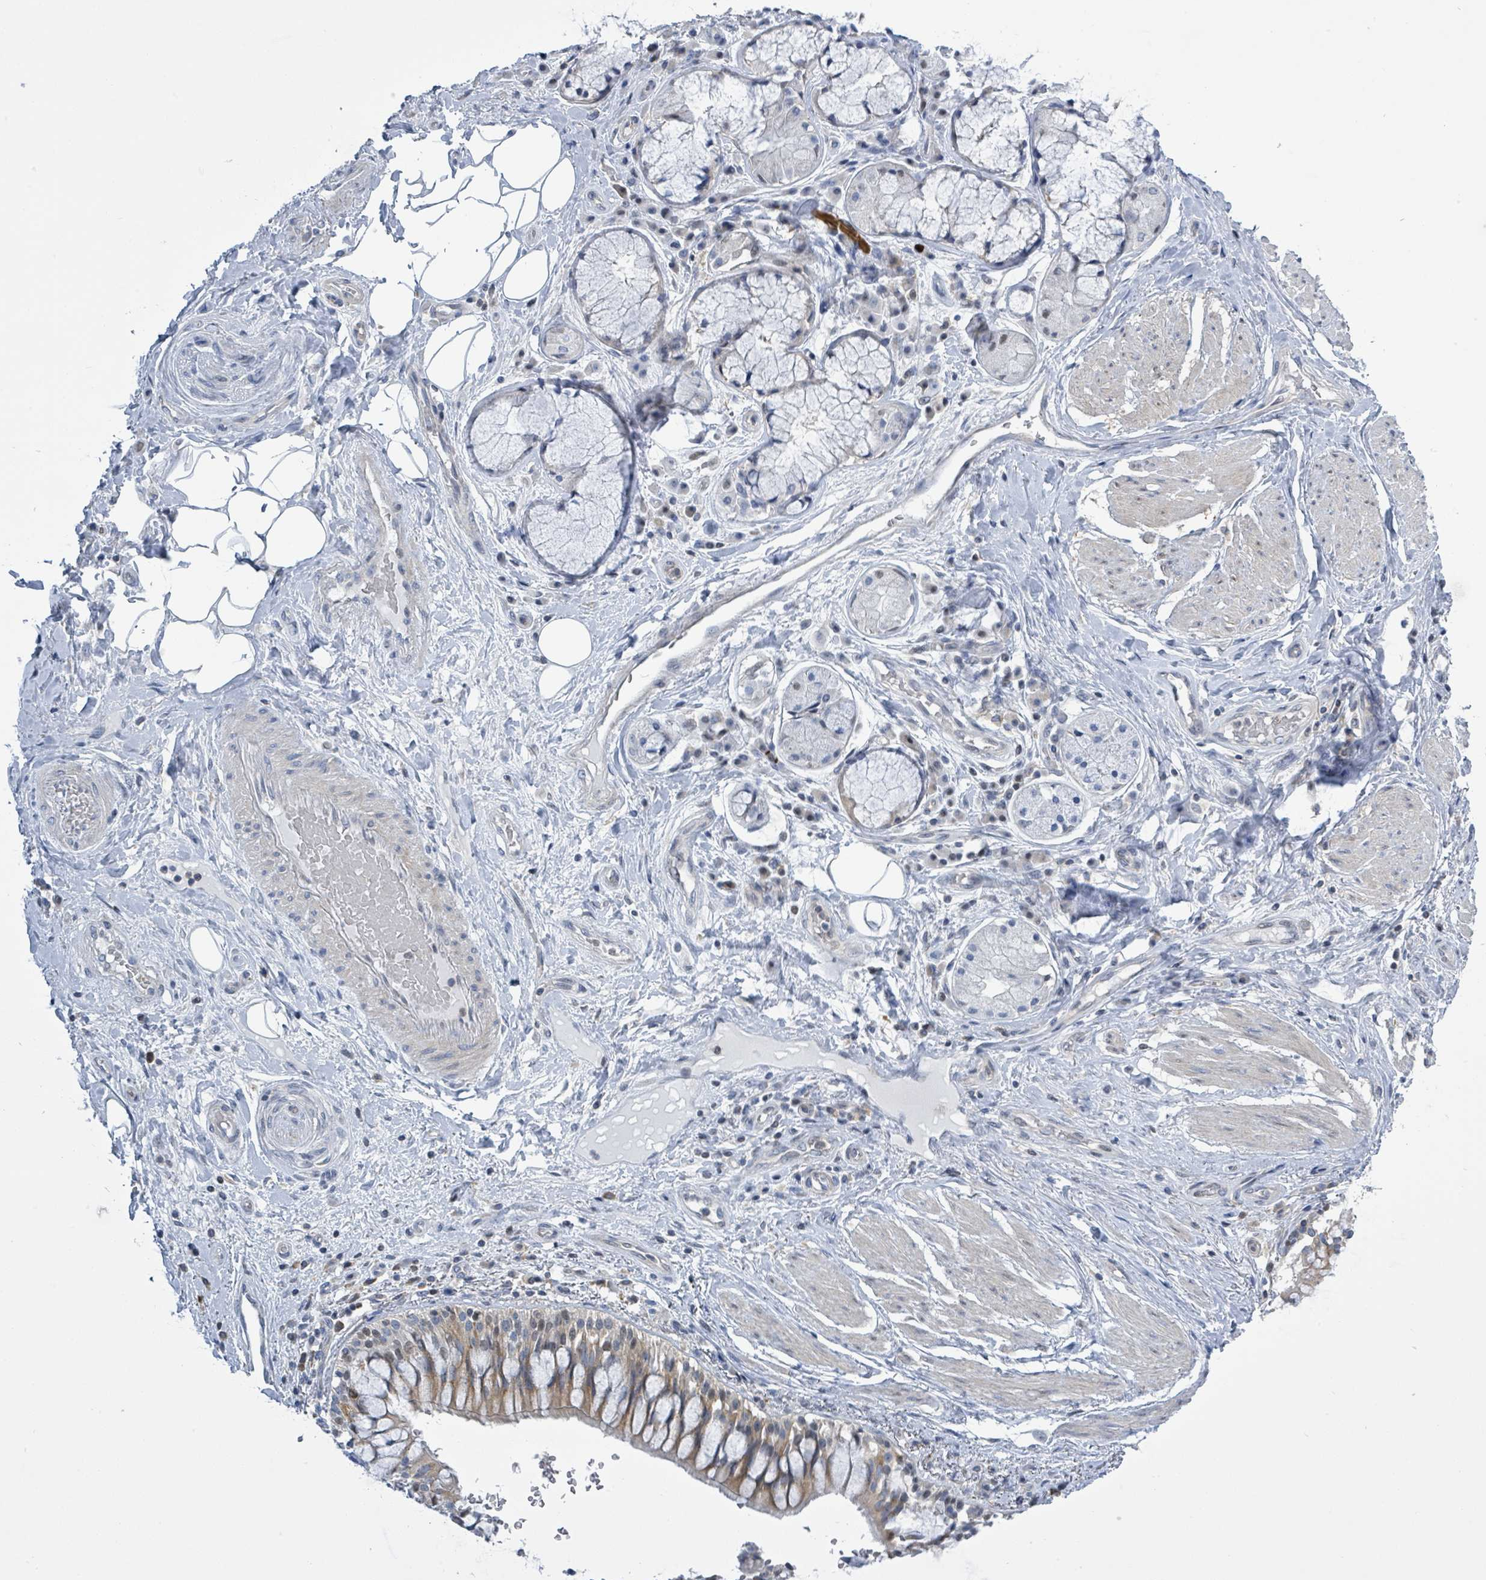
{"staining": {"intensity": "negative", "quantity": "none", "location": "none"}, "tissue": "adipose tissue", "cell_type": "Adipocytes", "image_type": "normal", "snomed": [{"axis": "morphology", "description": "Normal tissue, NOS"}, {"axis": "morphology", "description": "Squamous cell carcinoma, NOS"}, {"axis": "topography", "description": "Bronchus"}, {"axis": "topography", "description": "Lung"}], "caption": "Immunohistochemical staining of benign adipose tissue reveals no significant positivity in adipocytes. Brightfield microscopy of immunohistochemistry stained with DAB (brown) and hematoxylin (blue), captured at high magnification.", "gene": "DGKZ", "patient": {"sex": "male", "age": 64}}